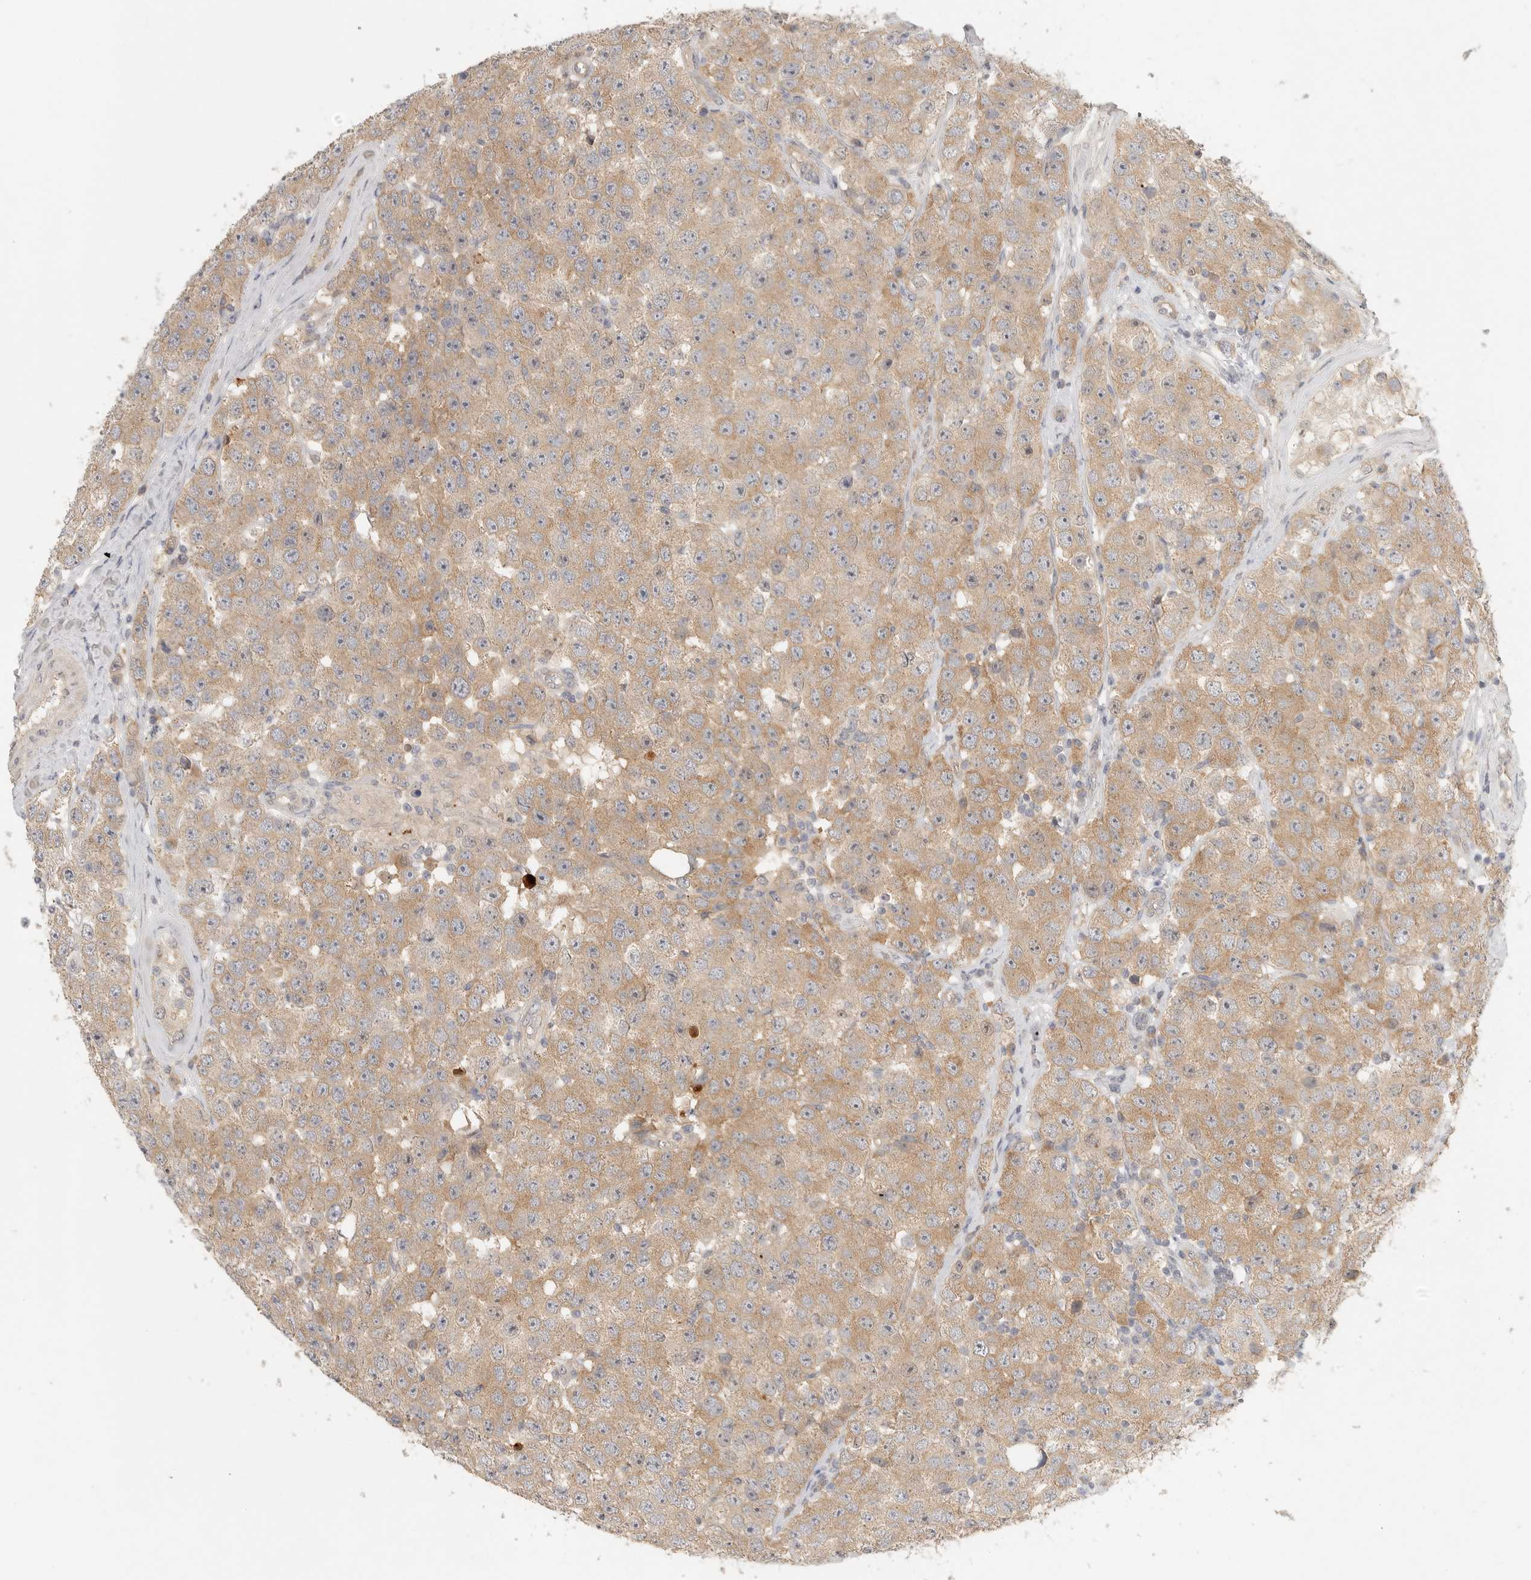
{"staining": {"intensity": "moderate", "quantity": ">75%", "location": "cytoplasmic/membranous"}, "tissue": "testis cancer", "cell_type": "Tumor cells", "image_type": "cancer", "snomed": [{"axis": "morphology", "description": "Seminoma, NOS"}, {"axis": "morphology", "description": "Carcinoma, Embryonal, NOS"}, {"axis": "topography", "description": "Testis"}], "caption": "The image exhibits immunohistochemical staining of testis seminoma. There is moderate cytoplasmic/membranous positivity is appreciated in approximately >75% of tumor cells.", "gene": "HDAC6", "patient": {"sex": "male", "age": 28}}